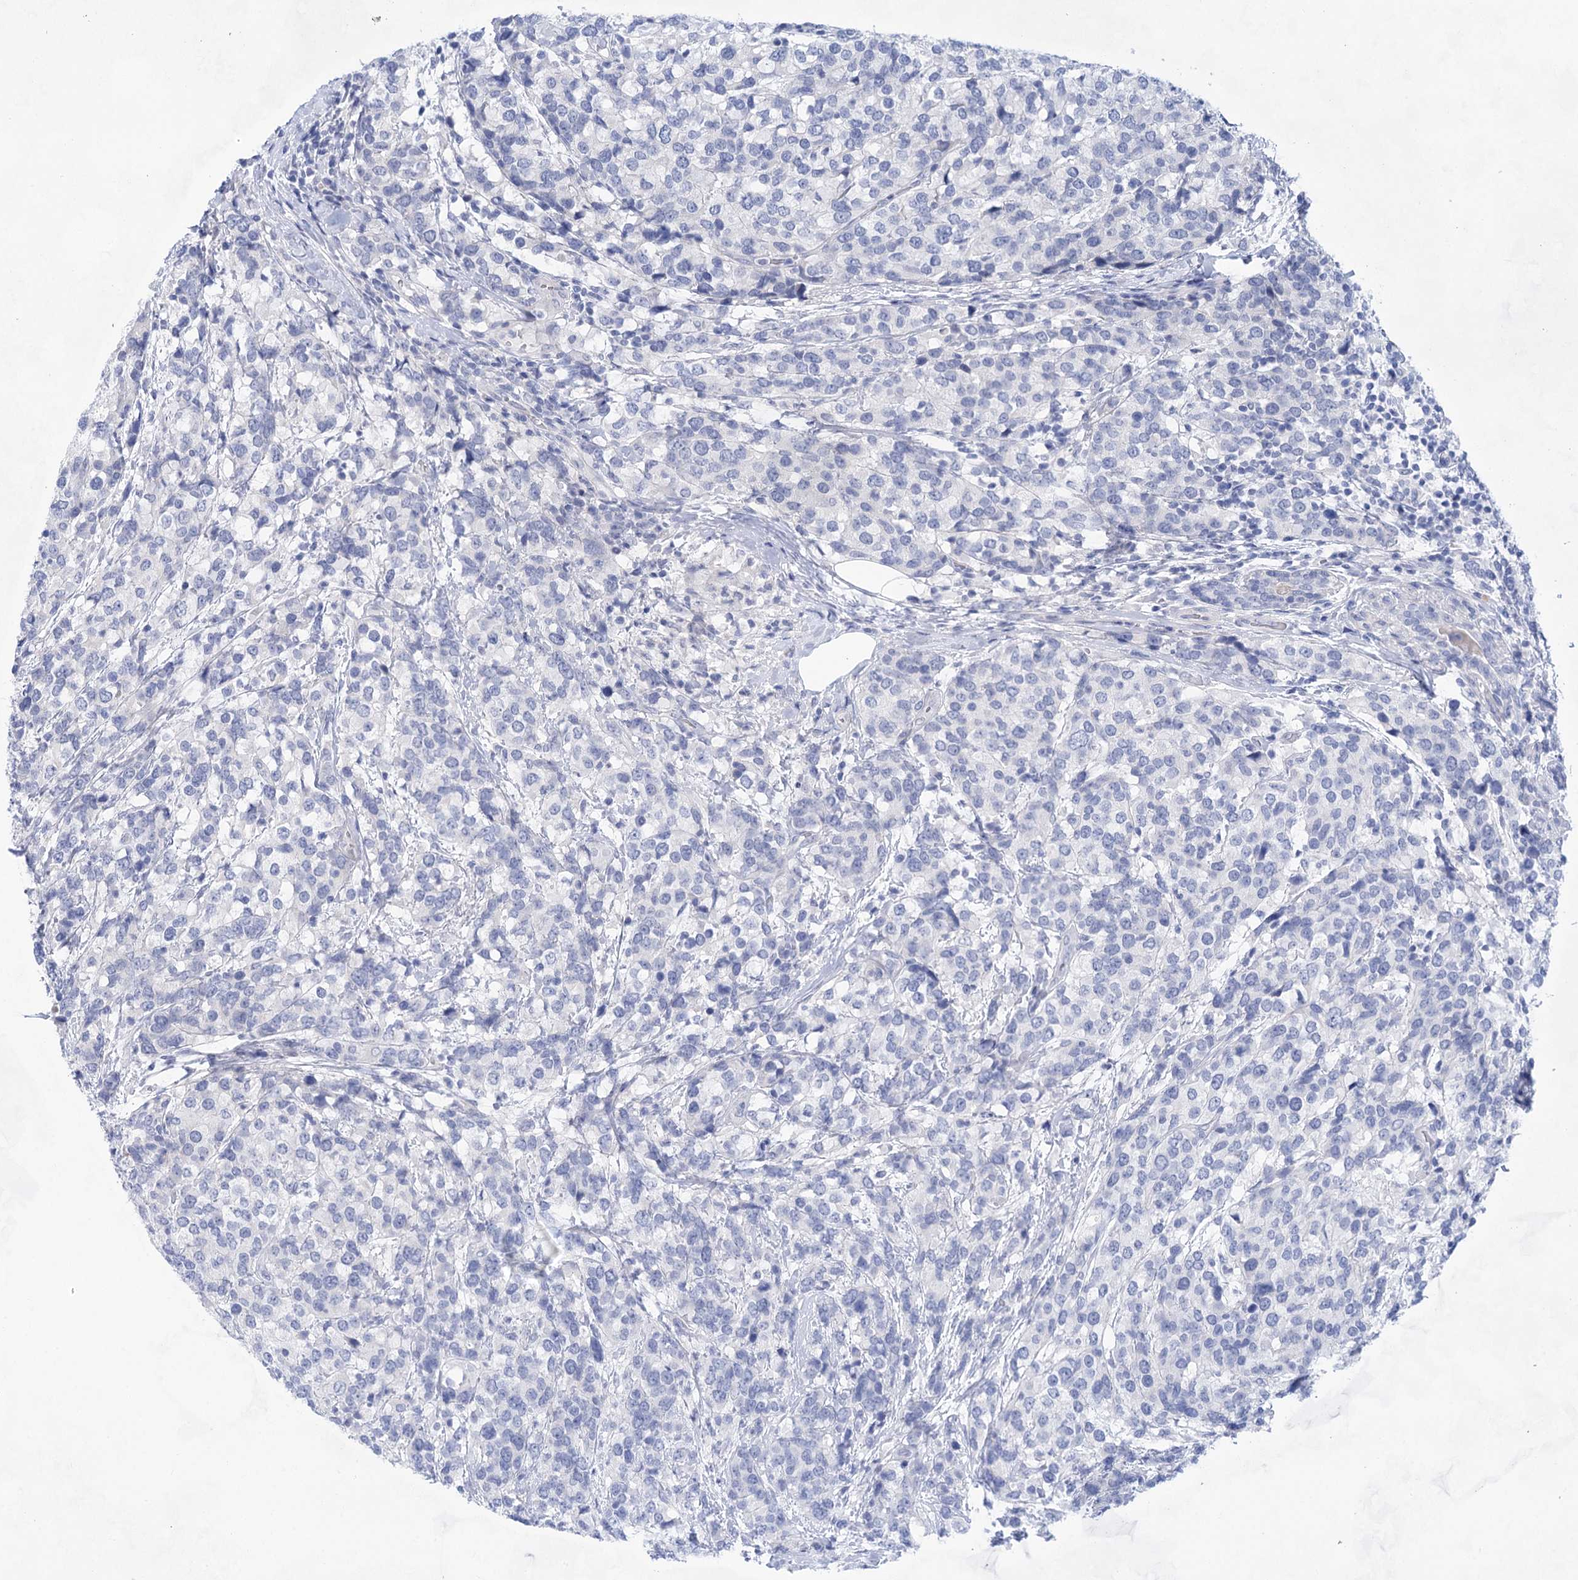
{"staining": {"intensity": "negative", "quantity": "none", "location": "none"}, "tissue": "breast cancer", "cell_type": "Tumor cells", "image_type": "cancer", "snomed": [{"axis": "morphology", "description": "Lobular carcinoma"}, {"axis": "topography", "description": "Breast"}], "caption": "This is a micrograph of IHC staining of breast cancer (lobular carcinoma), which shows no positivity in tumor cells.", "gene": "LALBA", "patient": {"sex": "female", "age": 59}}